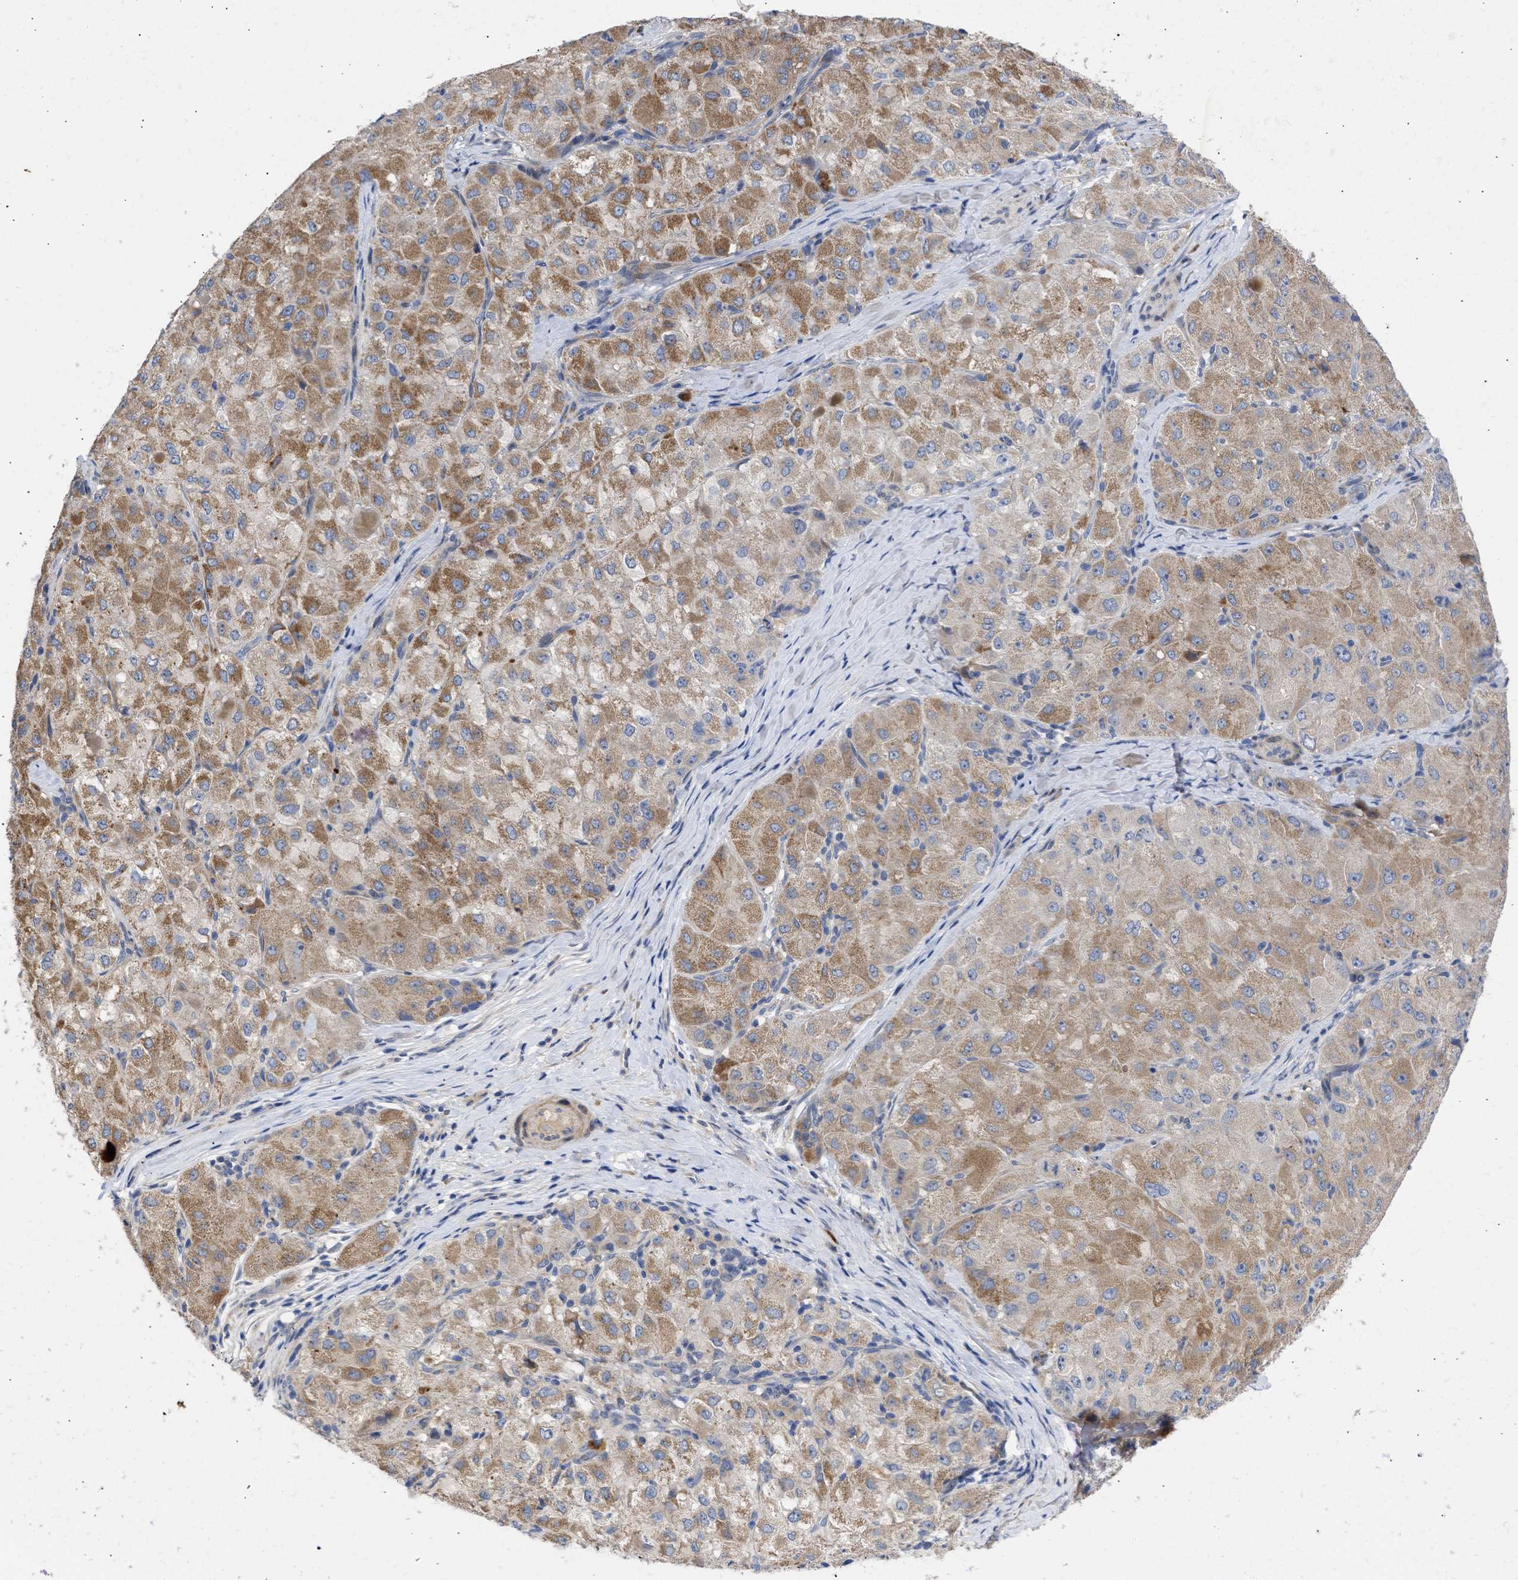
{"staining": {"intensity": "moderate", "quantity": ">75%", "location": "cytoplasmic/membranous"}, "tissue": "liver cancer", "cell_type": "Tumor cells", "image_type": "cancer", "snomed": [{"axis": "morphology", "description": "Carcinoma, Hepatocellular, NOS"}, {"axis": "topography", "description": "Liver"}], "caption": "A micrograph of human hepatocellular carcinoma (liver) stained for a protein demonstrates moderate cytoplasmic/membranous brown staining in tumor cells.", "gene": "ARHGEF4", "patient": {"sex": "male", "age": 80}}